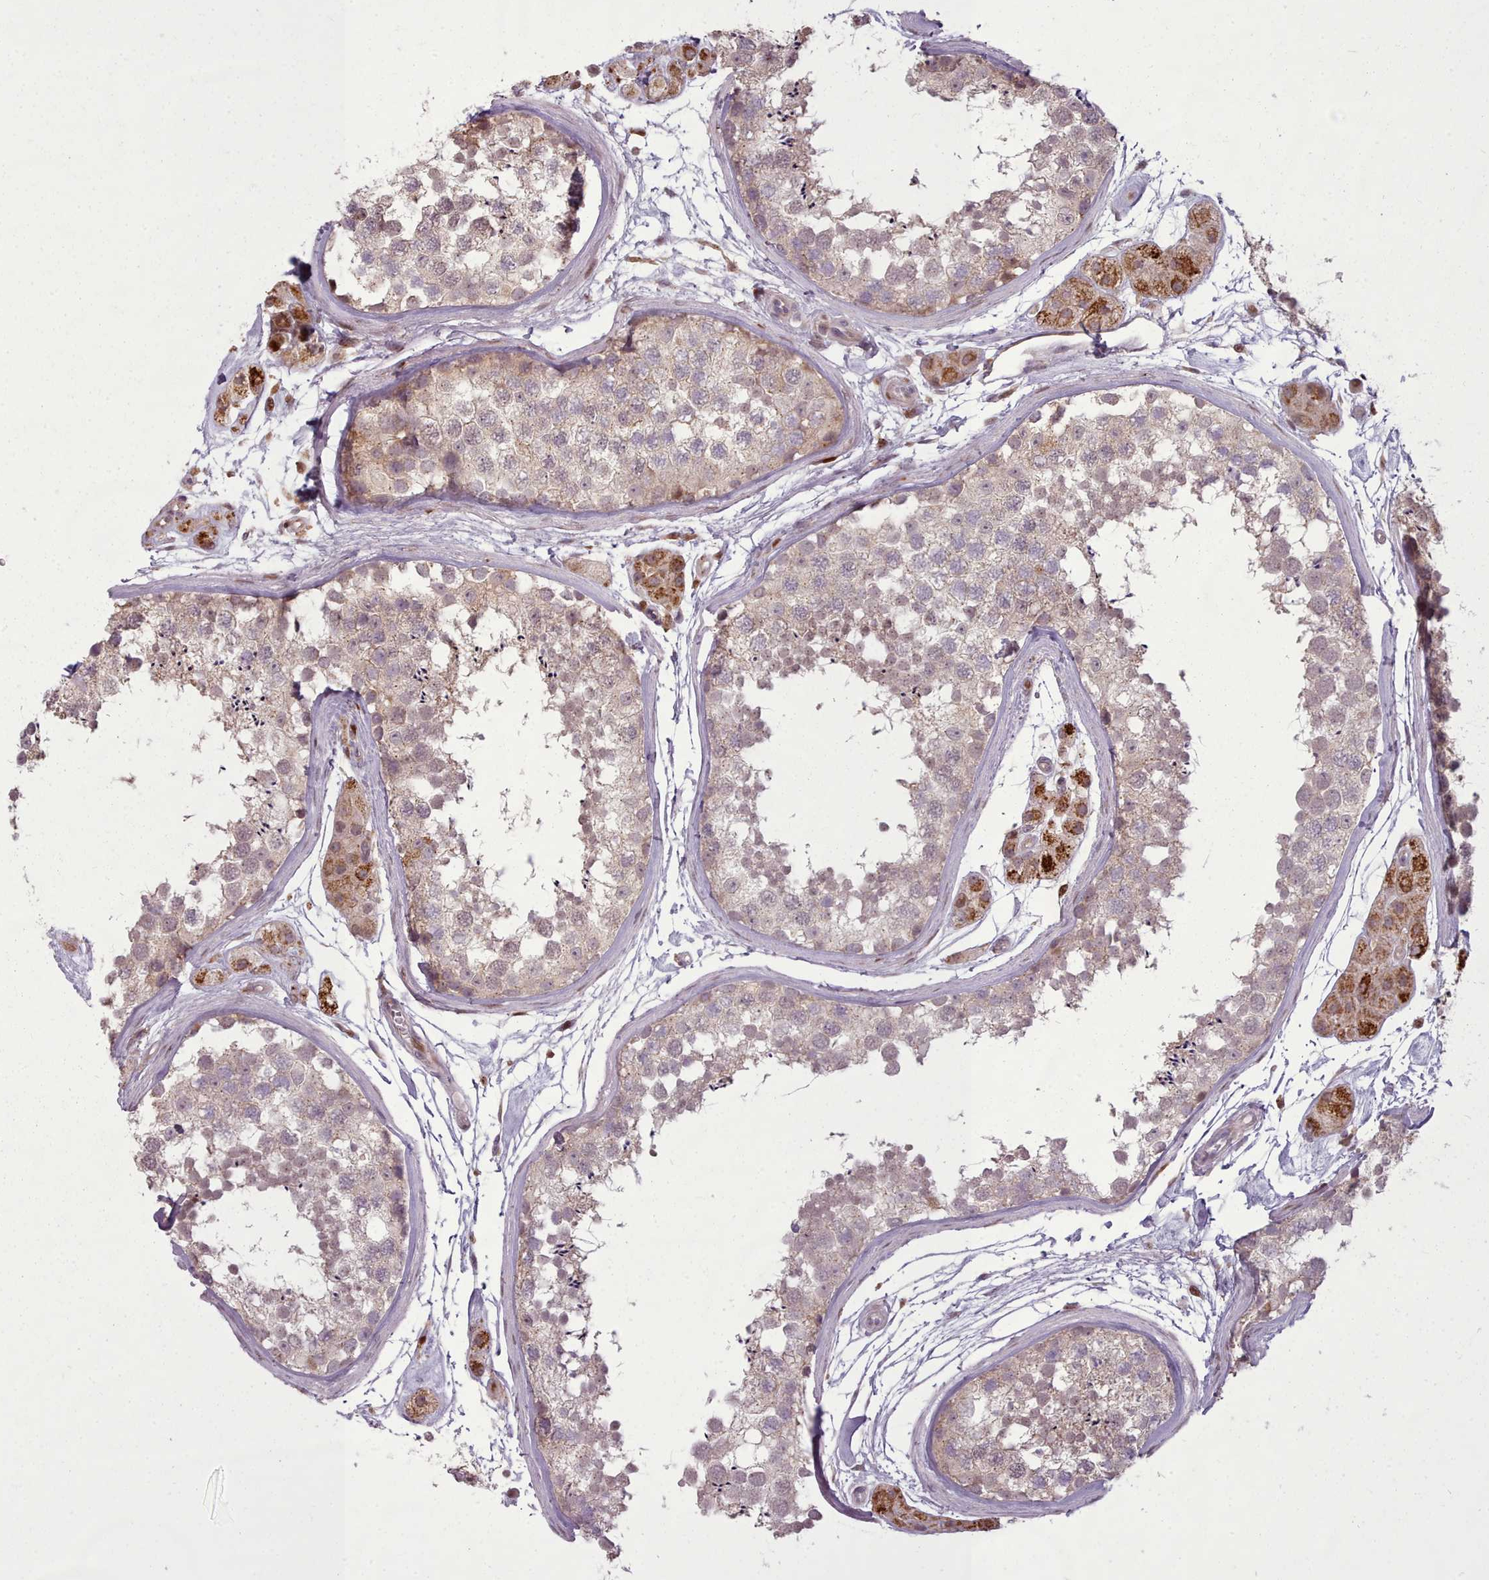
{"staining": {"intensity": "weak", "quantity": "25%-75%", "location": "cytoplasmic/membranous"}, "tissue": "testis", "cell_type": "Cells in seminiferous ducts", "image_type": "normal", "snomed": [{"axis": "morphology", "description": "Normal tissue, NOS"}, {"axis": "topography", "description": "Testis"}], "caption": "Unremarkable testis shows weak cytoplasmic/membranous staining in about 25%-75% of cells in seminiferous ducts, visualized by immunohistochemistry. (Stains: DAB in brown, nuclei in blue, Microscopy: brightfield microscopy at high magnification).", "gene": "LGALS9B", "patient": {"sex": "male", "age": 56}}